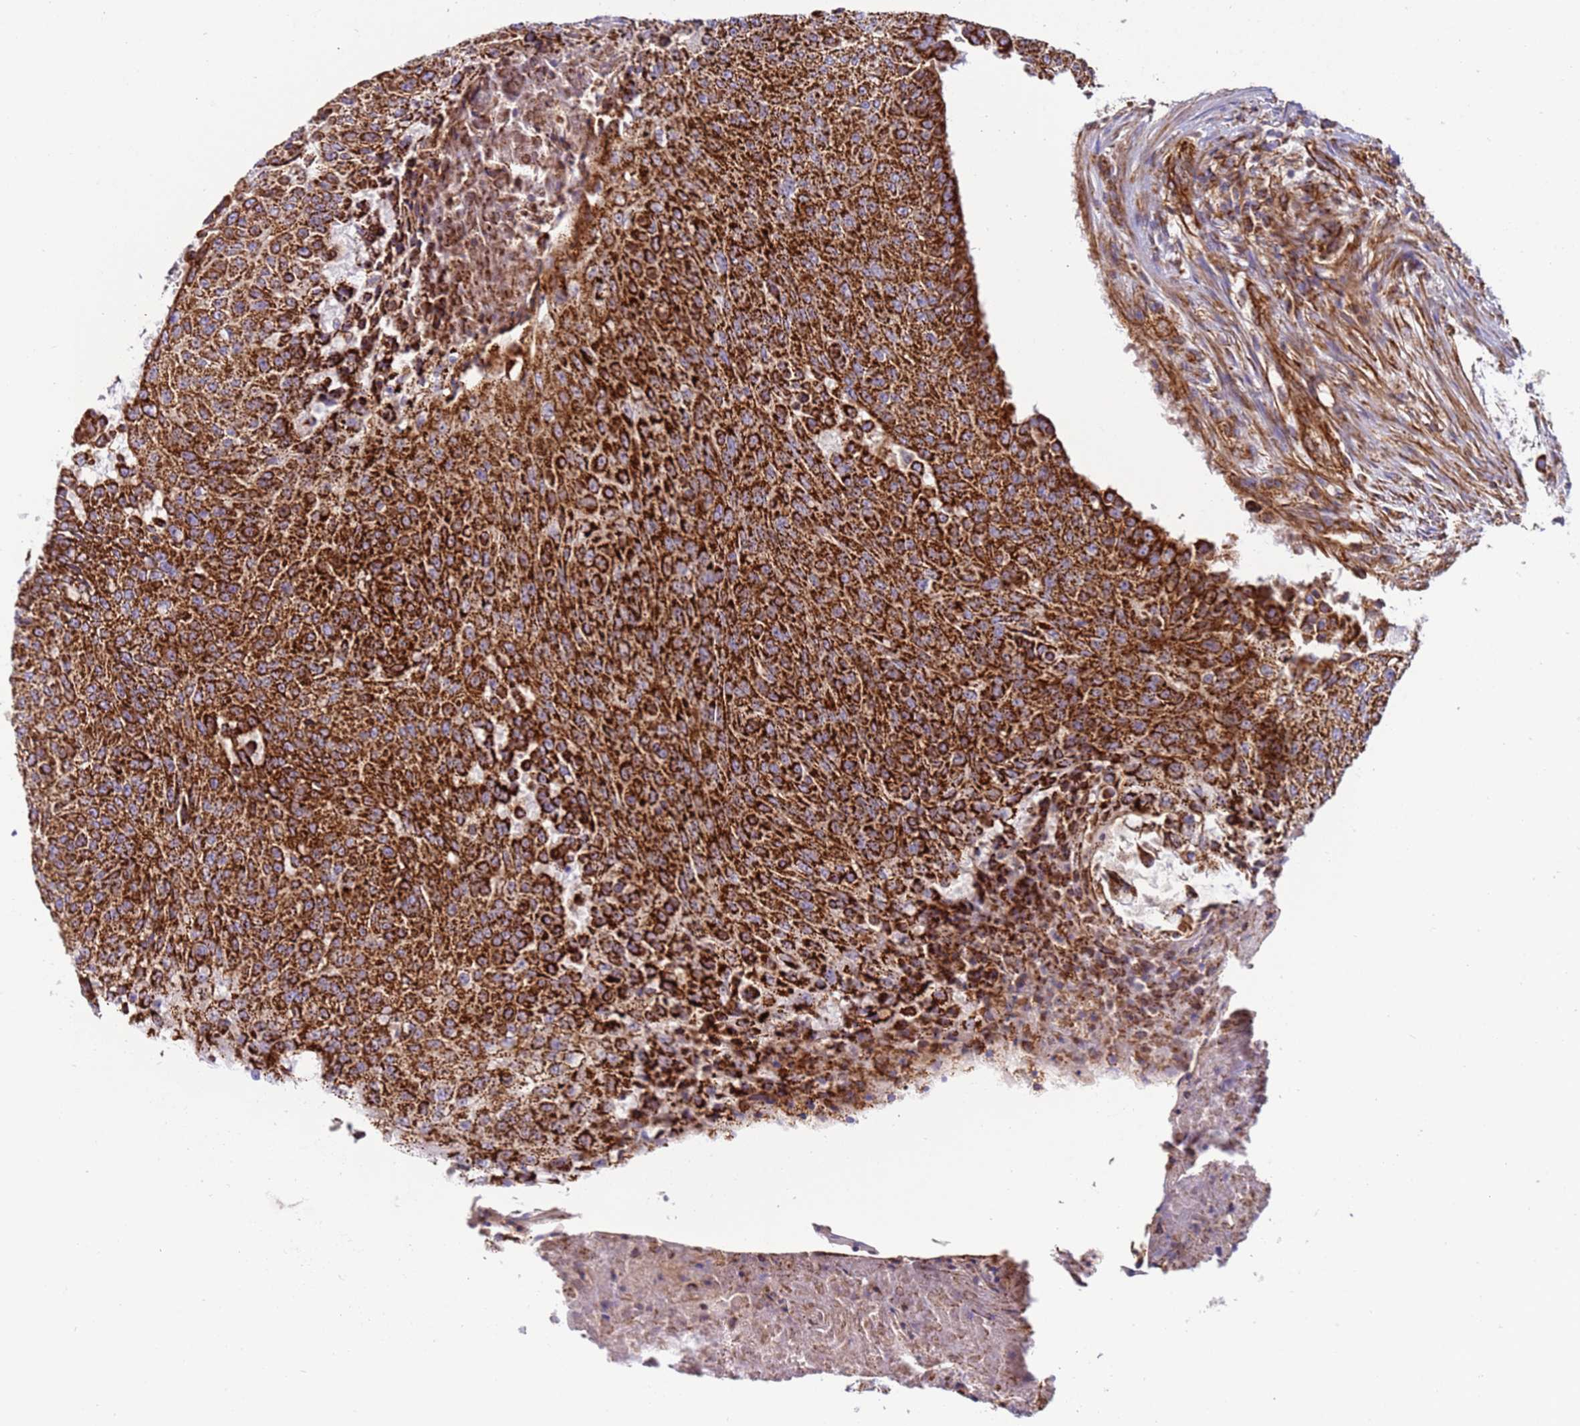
{"staining": {"intensity": "strong", "quantity": ">75%", "location": "cytoplasmic/membranous"}, "tissue": "urothelial cancer", "cell_type": "Tumor cells", "image_type": "cancer", "snomed": [{"axis": "morphology", "description": "Urothelial carcinoma, High grade"}, {"axis": "topography", "description": "Urinary bladder"}], "caption": "Urothelial cancer stained with a brown dye exhibits strong cytoplasmic/membranous positive staining in approximately >75% of tumor cells.", "gene": "MRPL20", "patient": {"sex": "female", "age": 63}}